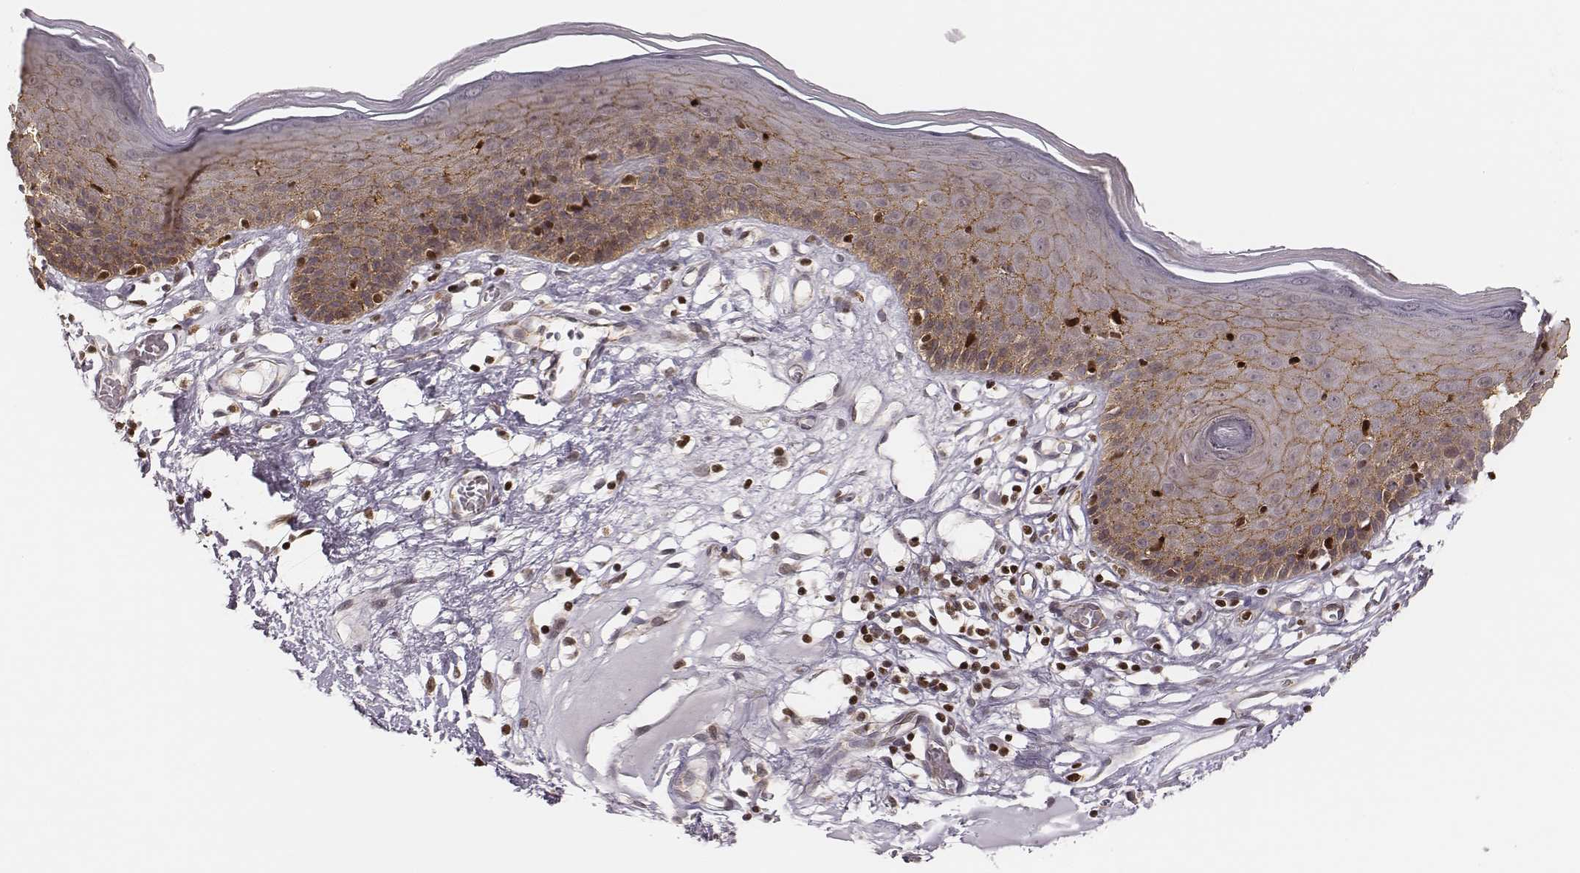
{"staining": {"intensity": "moderate", "quantity": ">75%", "location": "cytoplasmic/membranous"}, "tissue": "skin", "cell_type": "Epidermal cells", "image_type": "normal", "snomed": [{"axis": "morphology", "description": "Normal tissue, NOS"}, {"axis": "topography", "description": "Vulva"}], "caption": "Approximately >75% of epidermal cells in benign skin show moderate cytoplasmic/membranous protein expression as visualized by brown immunohistochemical staining.", "gene": "WDR59", "patient": {"sex": "female", "age": 68}}